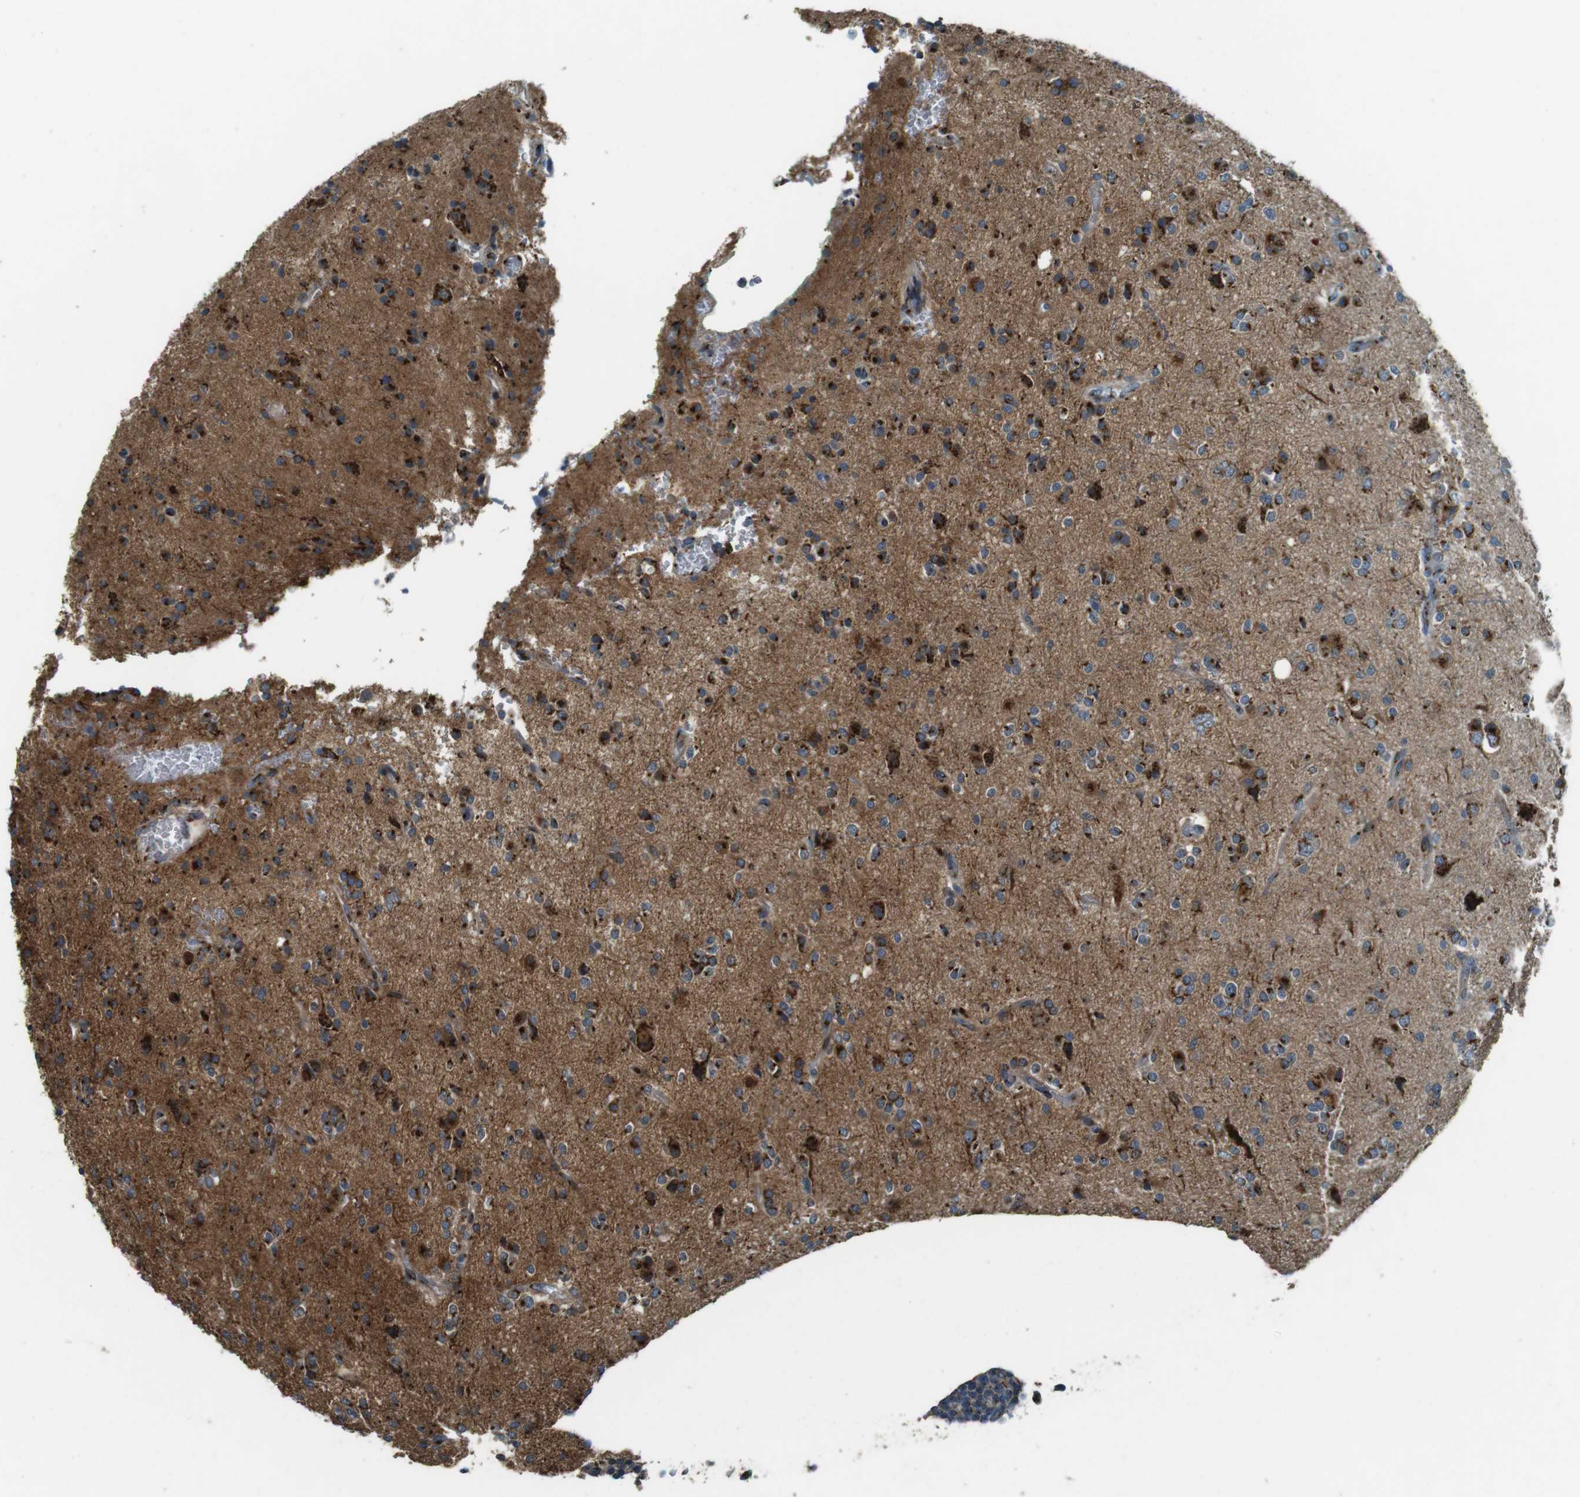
{"staining": {"intensity": "strong", "quantity": ">75%", "location": "cytoplasmic/membranous"}, "tissue": "glioma", "cell_type": "Tumor cells", "image_type": "cancer", "snomed": [{"axis": "morphology", "description": "Glioma, malignant, High grade"}, {"axis": "topography", "description": "Brain"}], "caption": "Protein staining of glioma tissue reveals strong cytoplasmic/membranous positivity in about >75% of tumor cells.", "gene": "TMEM115", "patient": {"sex": "male", "age": 47}}